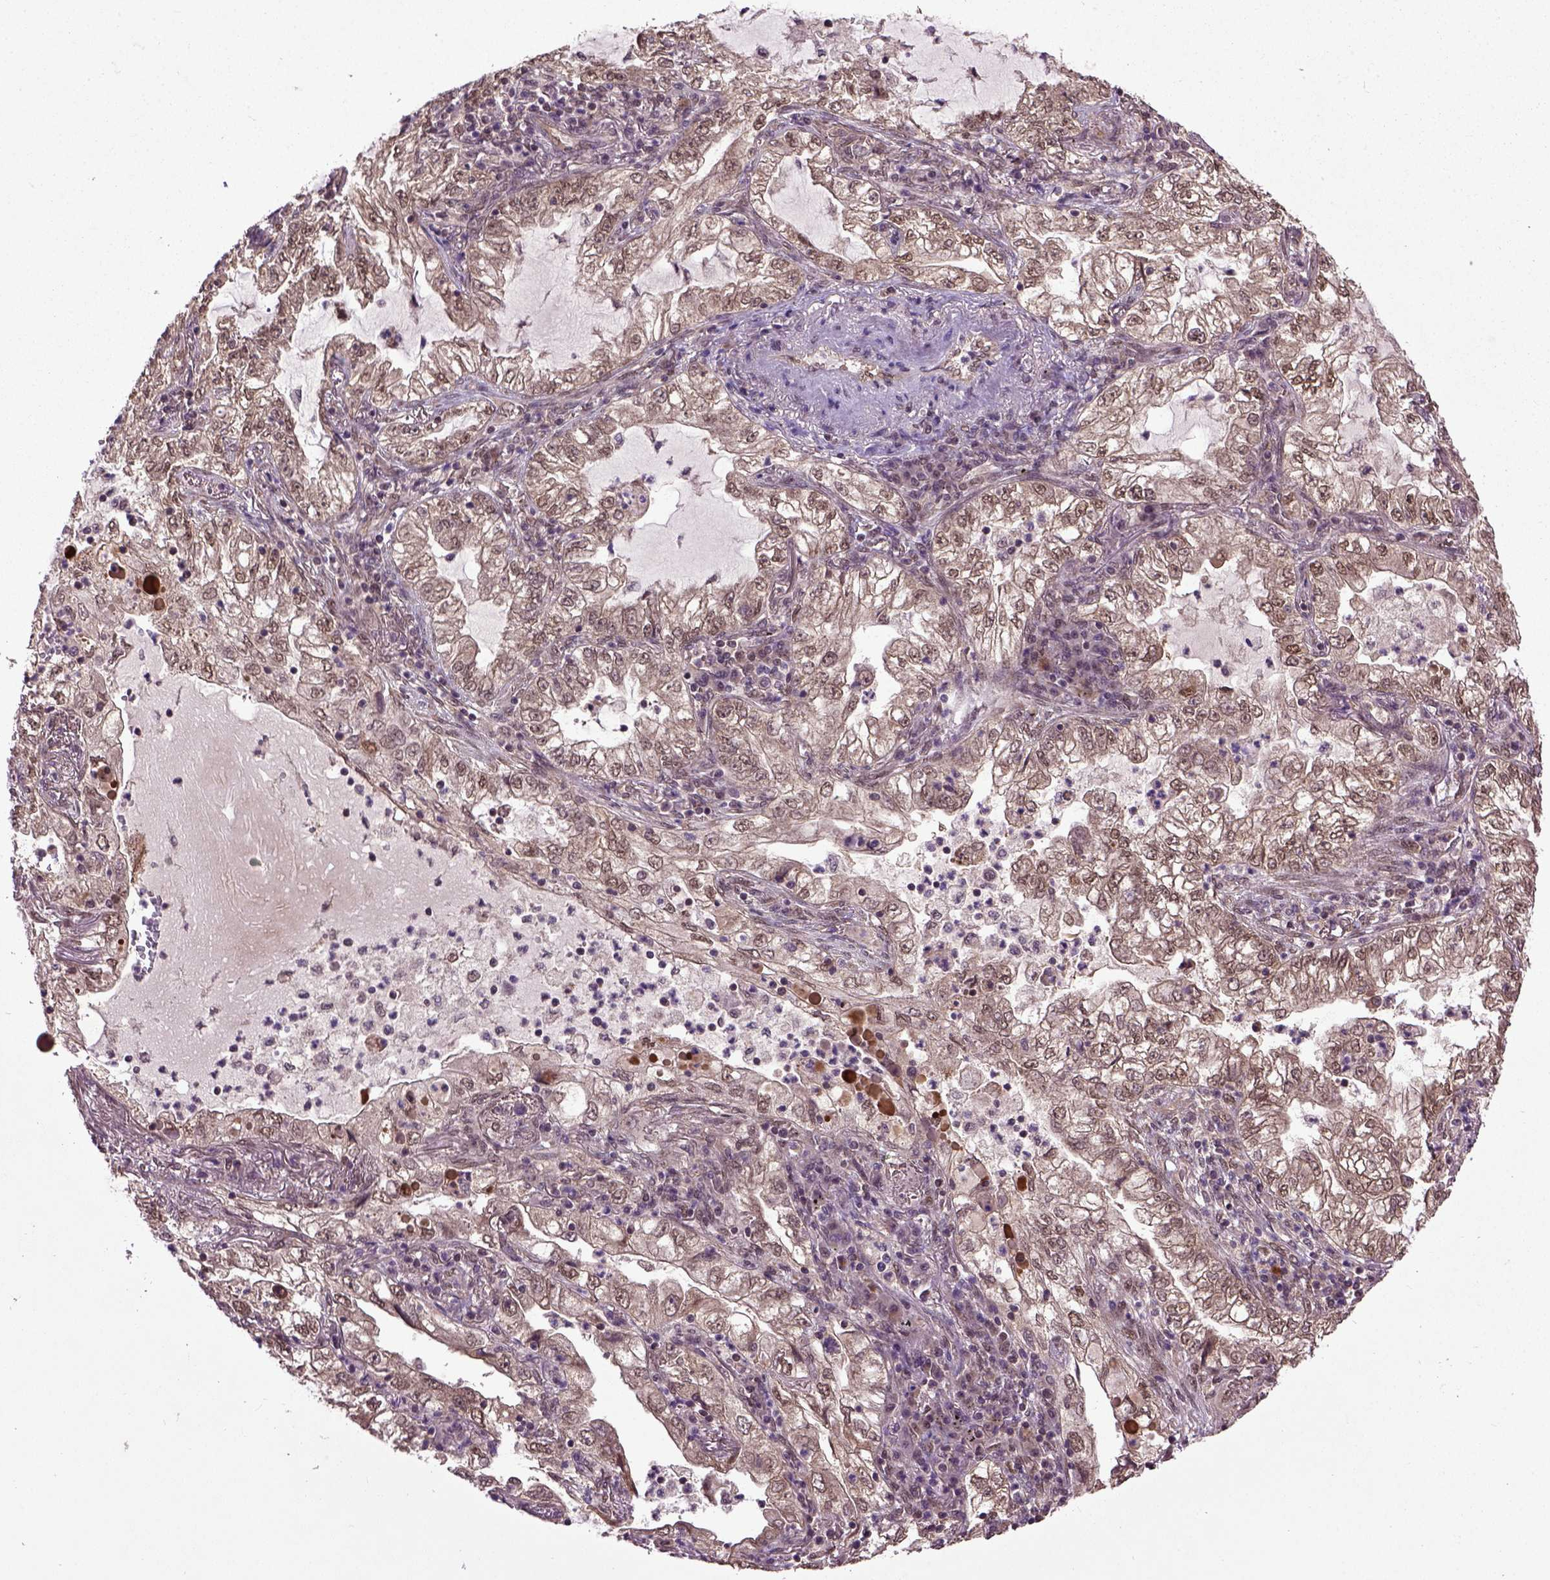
{"staining": {"intensity": "moderate", "quantity": ">75%", "location": "cytoplasmic/membranous,nuclear"}, "tissue": "lung cancer", "cell_type": "Tumor cells", "image_type": "cancer", "snomed": [{"axis": "morphology", "description": "Adenocarcinoma, NOS"}, {"axis": "topography", "description": "Lung"}], "caption": "Human lung cancer (adenocarcinoma) stained for a protein (brown) exhibits moderate cytoplasmic/membranous and nuclear positive staining in about >75% of tumor cells.", "gene": "UBA3", "patient": {"sex": "female", "age": 73}}